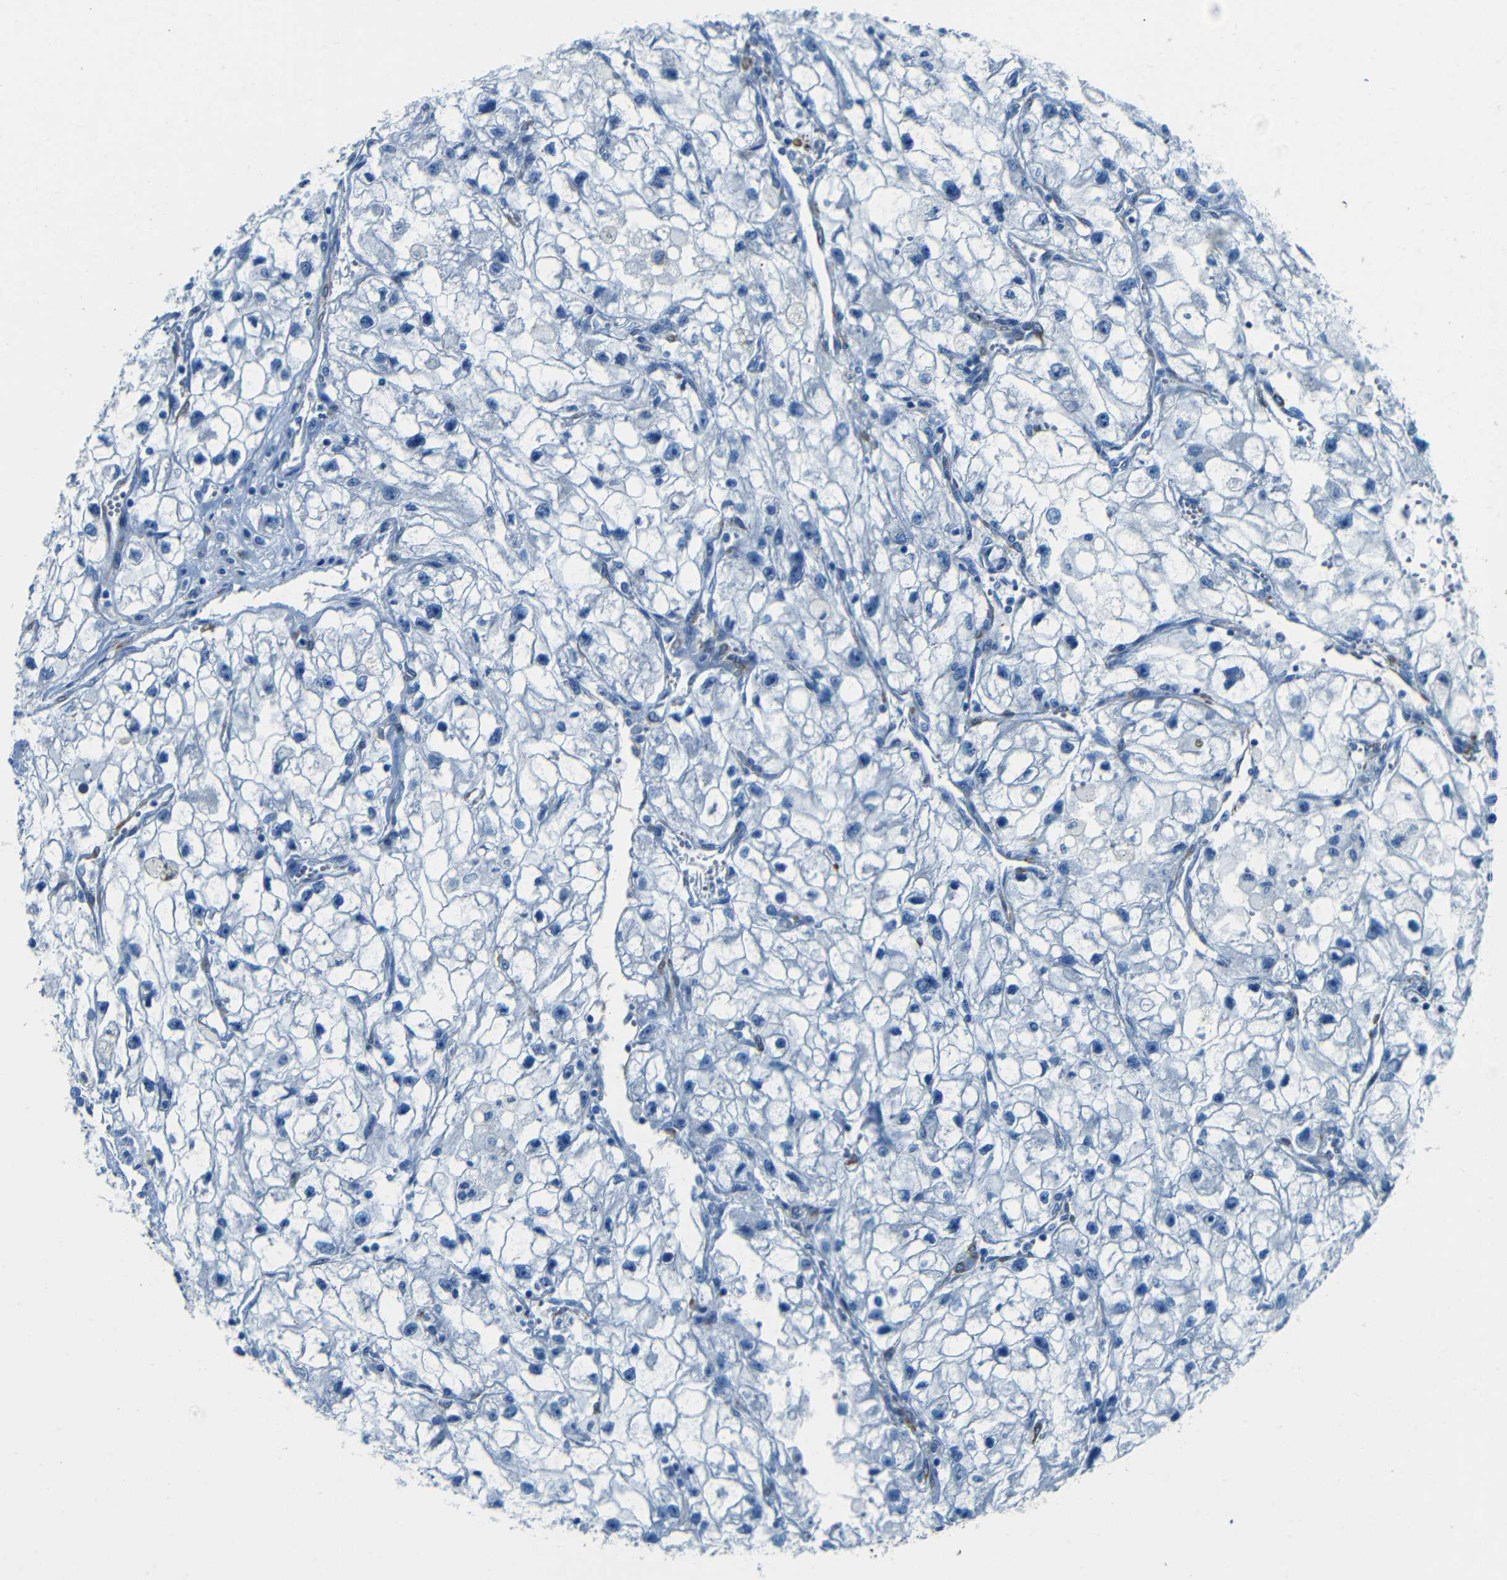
{"staining": {"intensity": "negative", "quantity": "none", "location": "none"}, "tissue": "renal cancer", "cell_type": "Tumor cells", "image_type": "cancer", "snomed": [{"axis": "morphology", "description": "Adenocarcinoma, NOS"}, {"axis": "topography", "description": "Kidney"}], "caption": "Tumor cells show no significant positivity in adenocarcinoma (renal). (DAB immunohistochemistry (IHC) with hematoxylin counter stain).", "gene": "MAP2", "patient": {"sex": "female", "age": 70}}